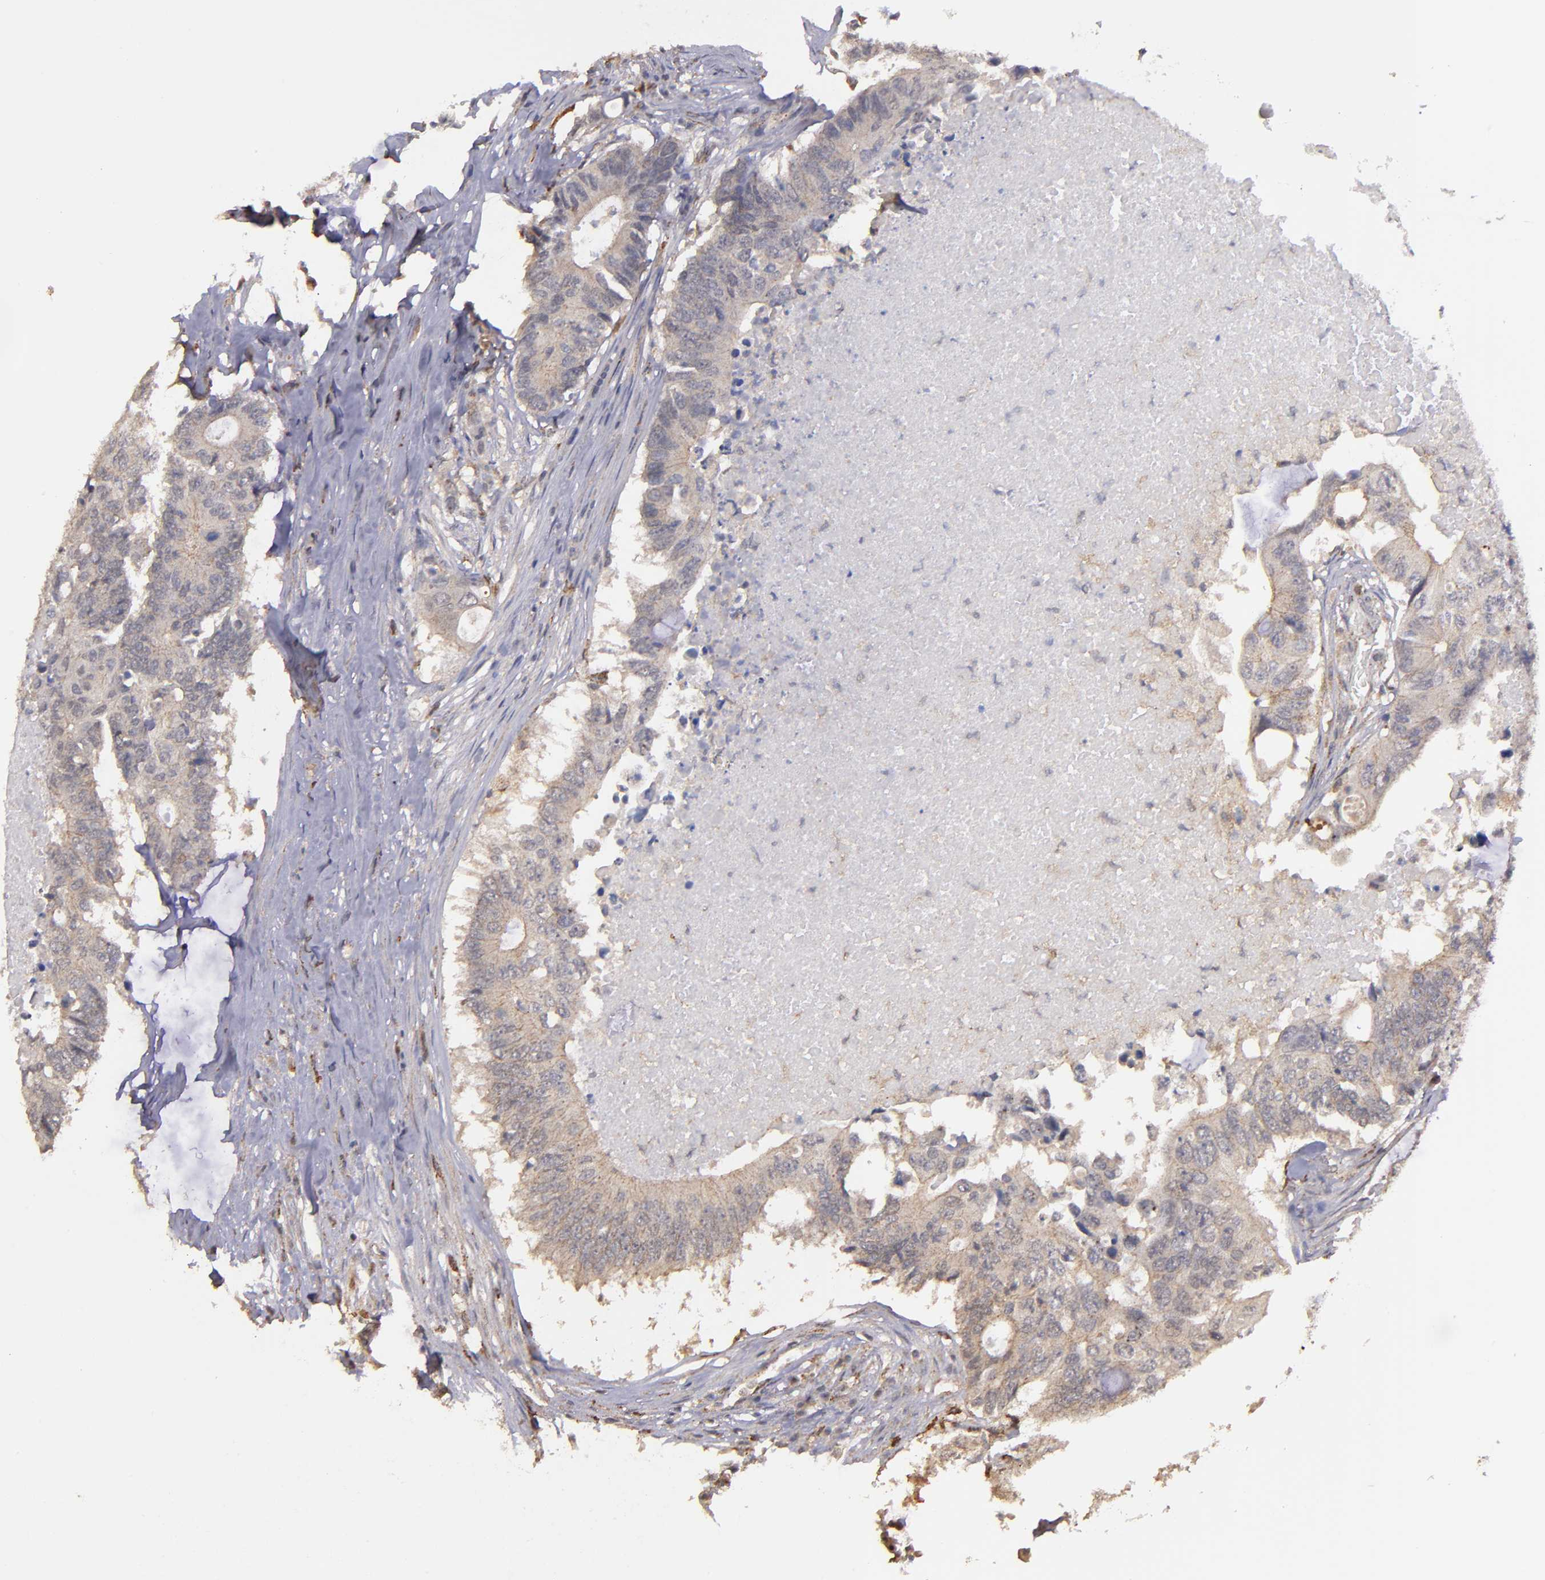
{"staining": {"intensity": "weak", "quantity": ">75%", "location": "cytoplasmic/membranous"}, "tissue": "colorectal cancer", "cell_type": "Tumor cells", "image_type": "cancer", "snomed": [{"axis": "morphology", "description": "Adenocarcinoma, NOS"}, {"axis": "topography", "description": "Colon"}], "caption": "A brown stain labels weak cytoplasmic/membranous expression of a protein in colorectal adenocarcinoma tumor cells.", "gene": "SIPA1L1", "patient": {"sex": "male", "age": 71}}